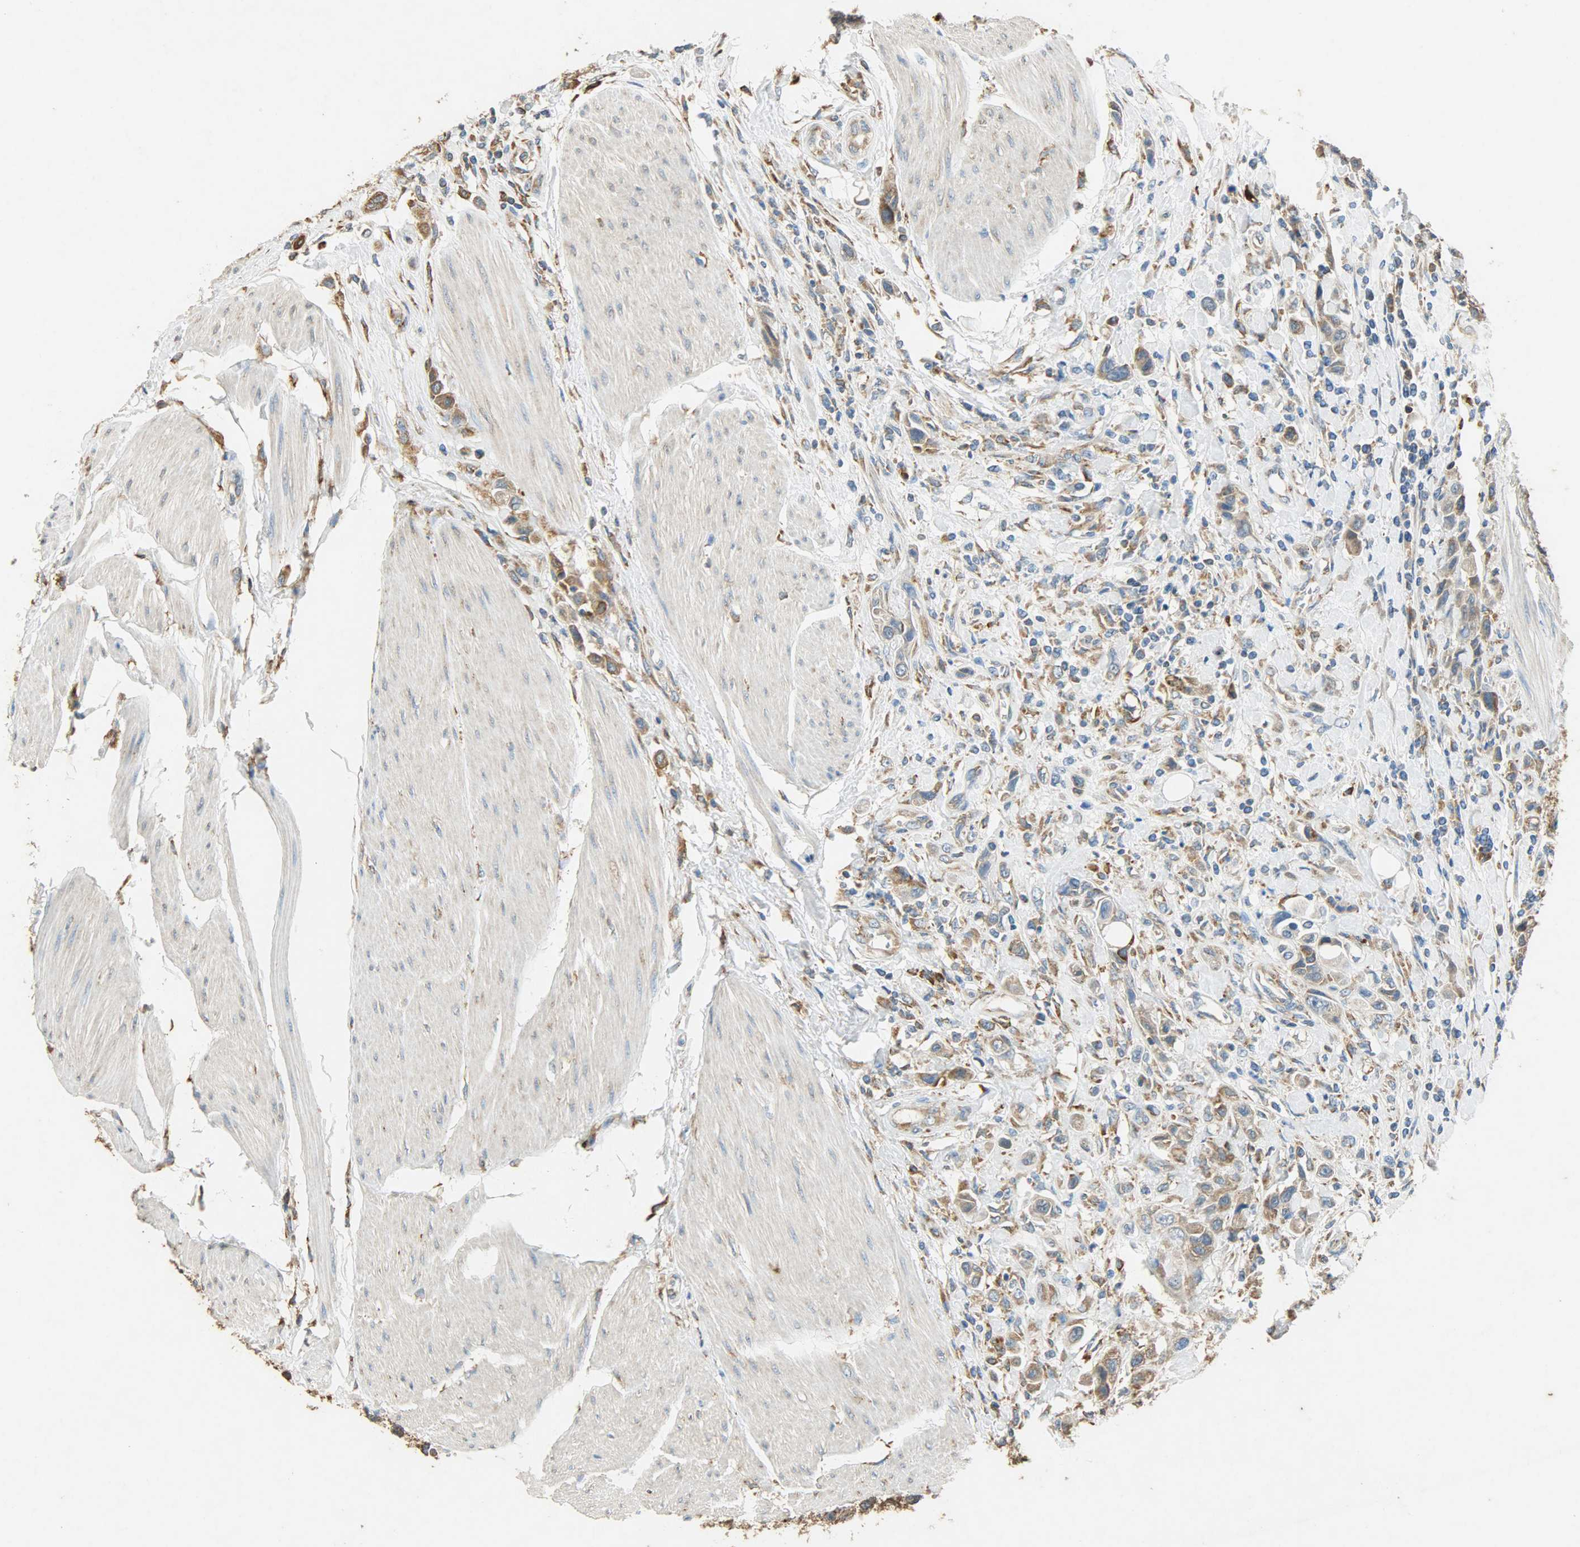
{"staining": {"intensity": "moderate", "quantity": ">75%", "location": "cytoplasmic/membranous"}, "tissue": "urothelial cancer", "cell_type": "Tumor cells", "image_type": "cancer", "snomed": [{"axis": "morphology", "description": "Urothelial carcinoma, High grade"}, {"axis": "topography", "description": "Urinary bladder"}], "caption": "This is an image of IHC staining of urothelial cancer, which shows moderate expression in the cytoplasmic/membranous of tumor cells.", "gene": "HSPA5", "patient": {"sex": "male", "age": 50}}